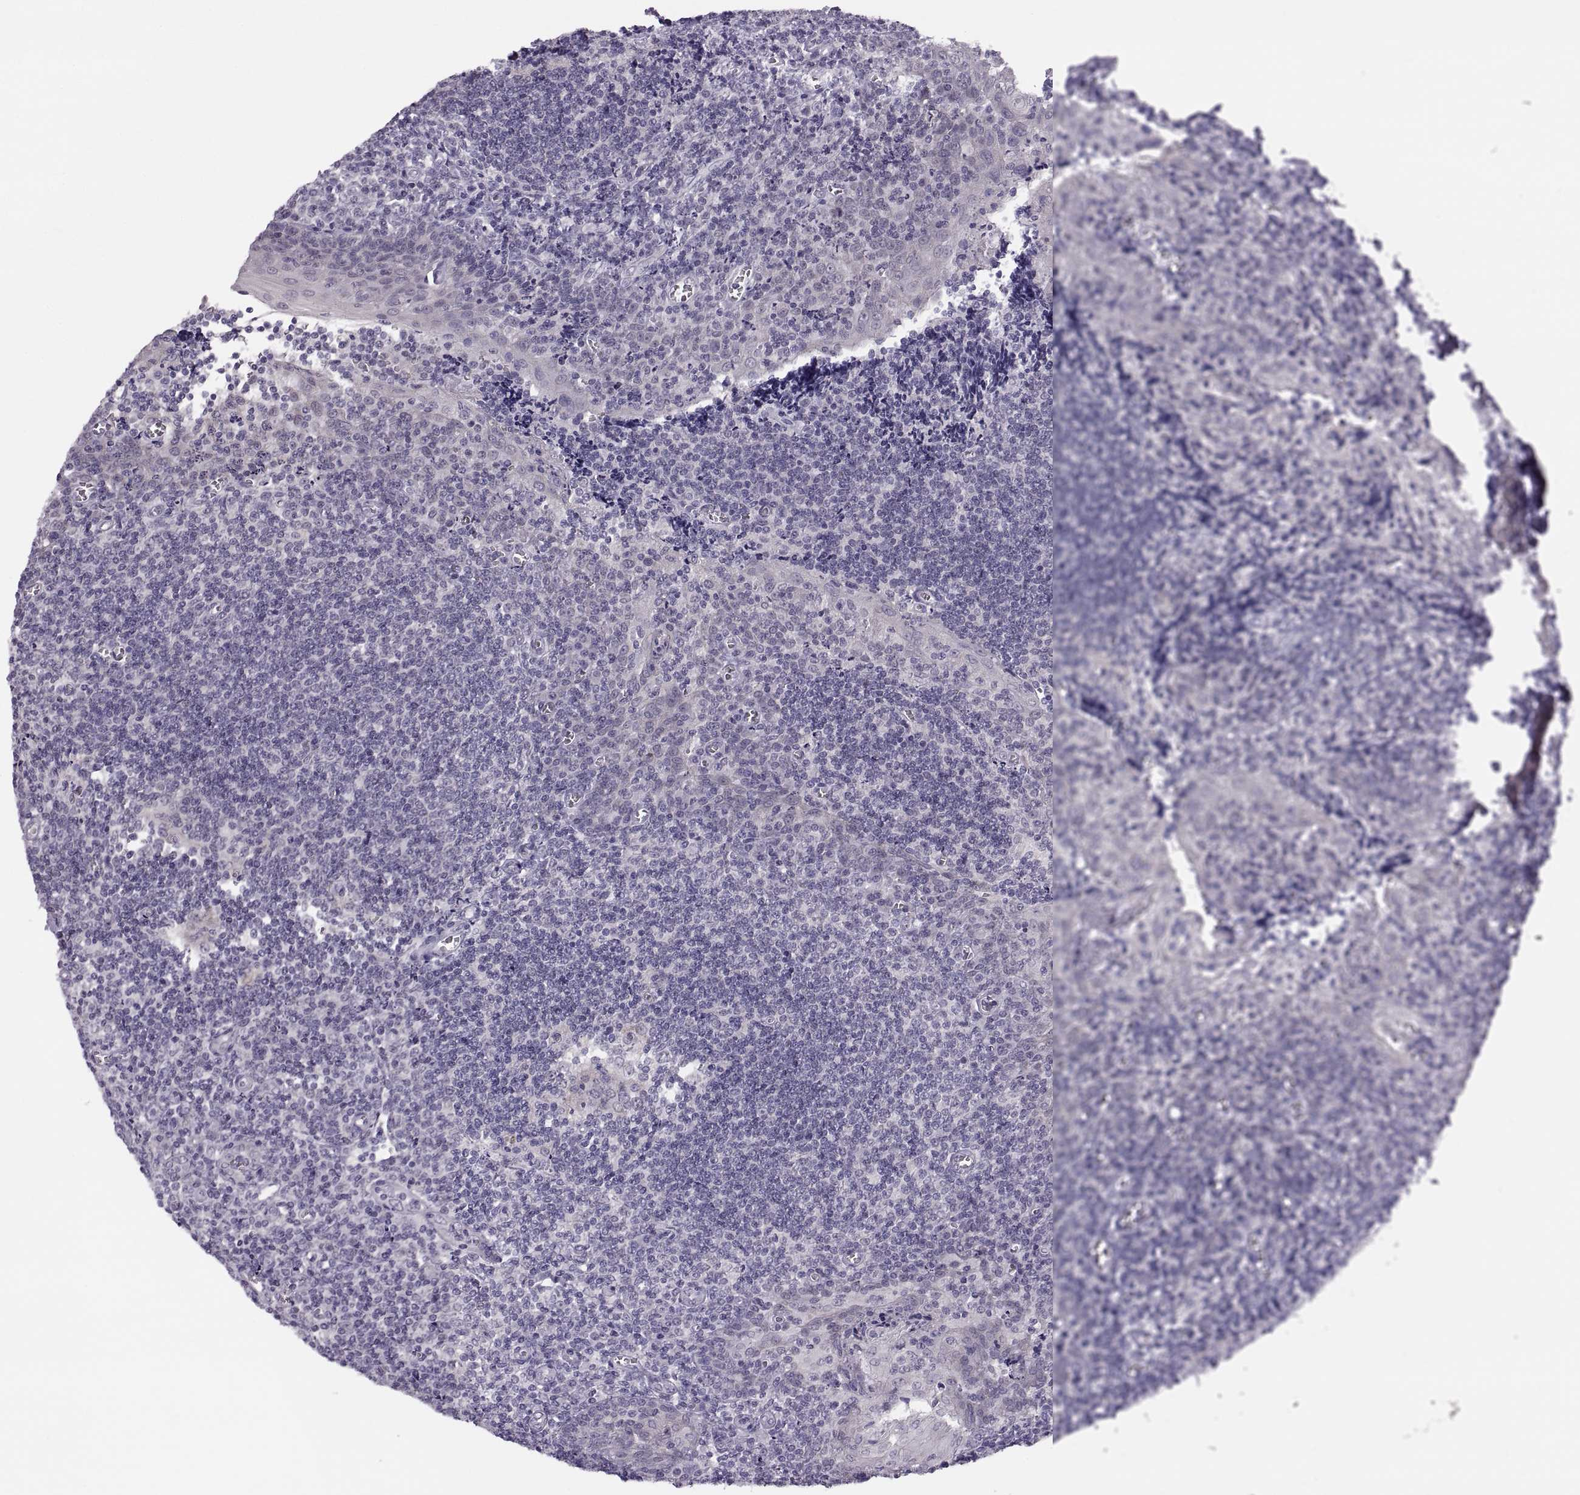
{"staining": {"intensity": "negative", "quantity": "none", "location": "none"}, "tissue": "tonsil", "cell_type": "Germinal center cells", "image_type": "normal", "snomed": [{"axis": "morphology", "description": "Normal tissue, NOS"}, {"axis": "morphology", "description": "Inflammation, NOS"}, {"axis": "topography", "description": "Tonsil"}], "caption": "Tonsil was stained to show a protein in brown. There is no significant expression in germinal center cells.", "gene": "ADH6", "patient": {"sex": "female", "age": 31}}